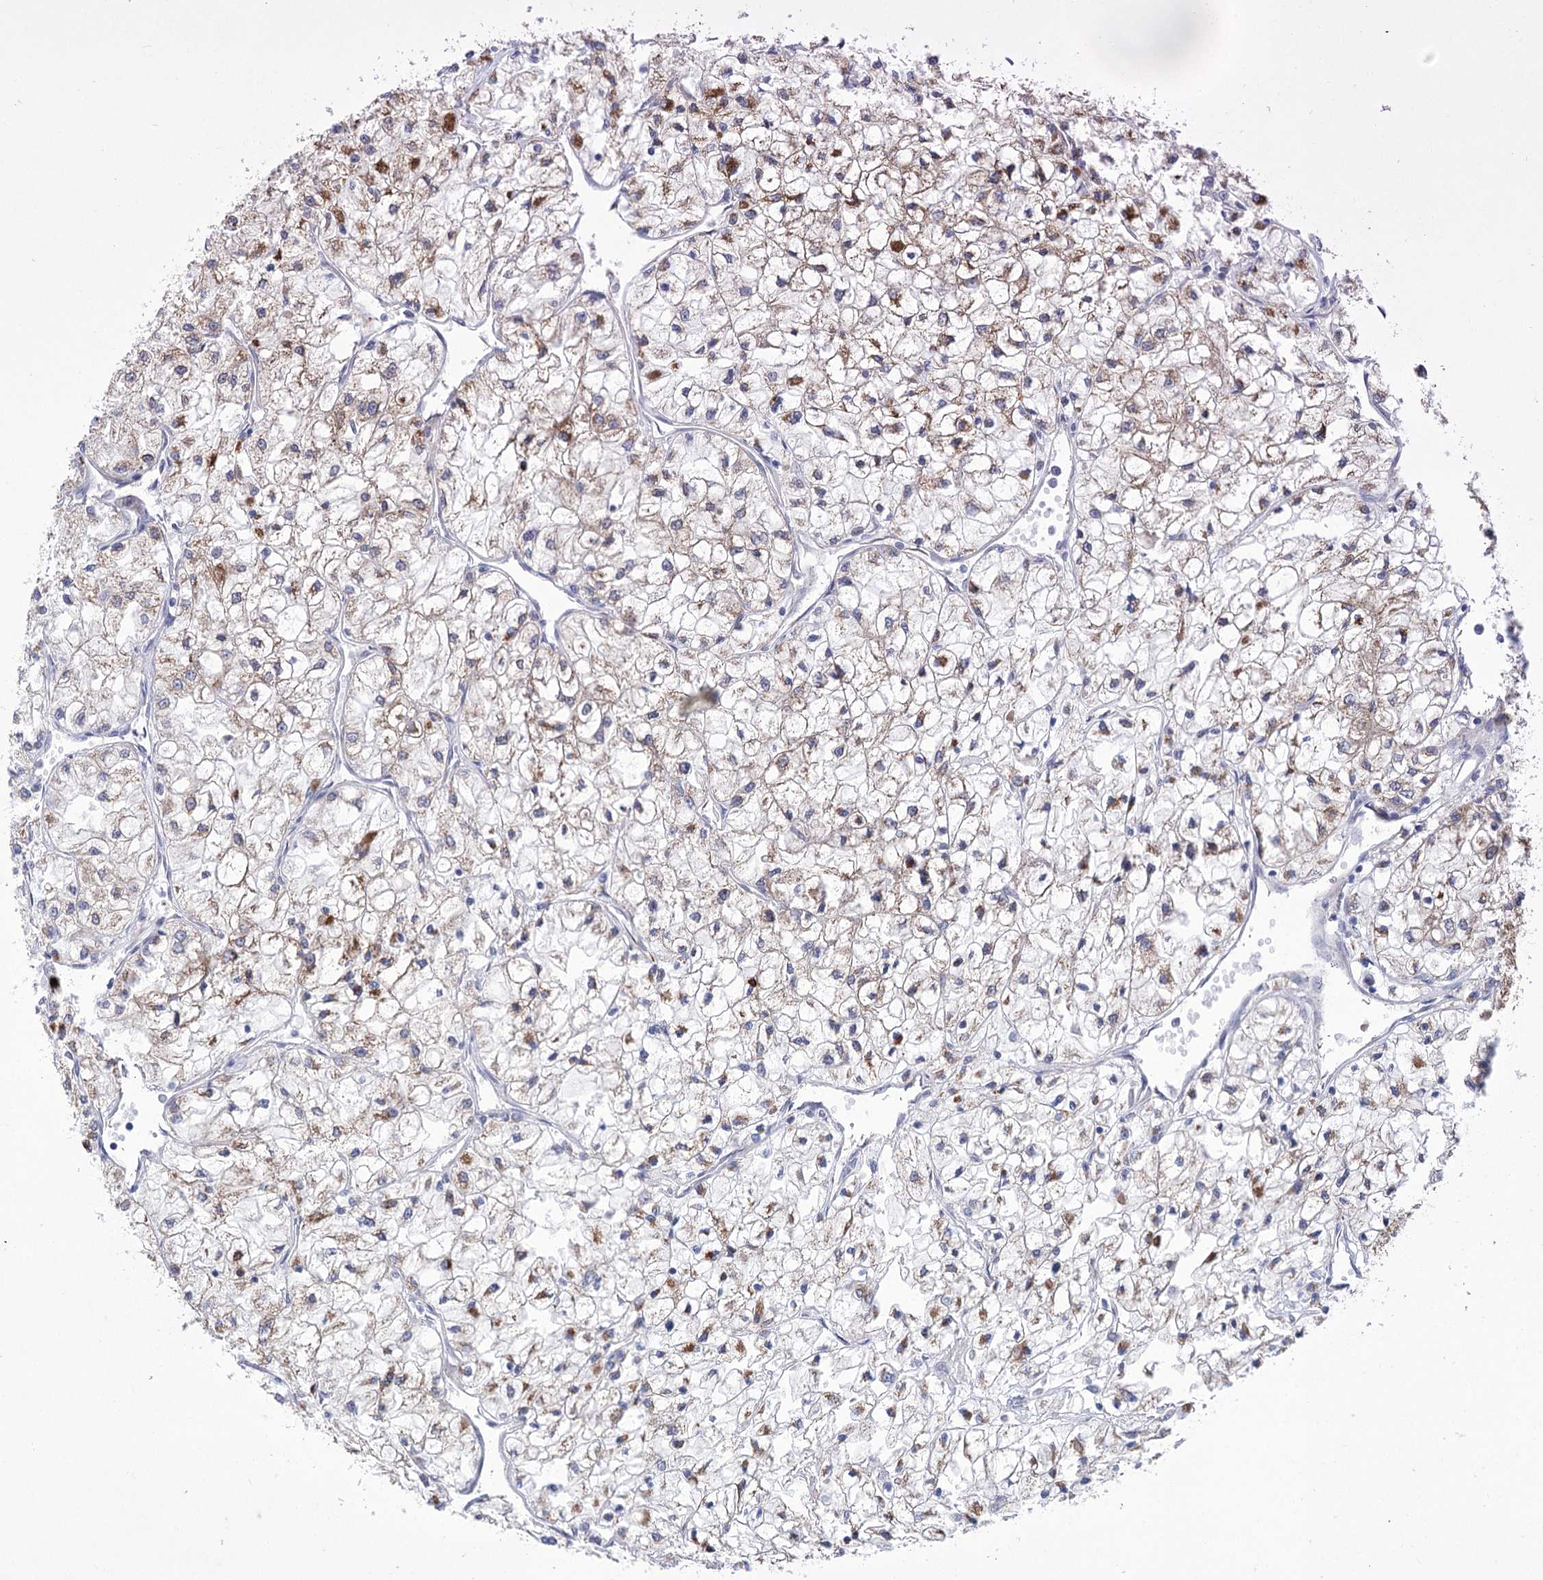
{"staining": {"intensity": "moderate", "quantity": "25%-75%", "location": "cytoplasmic/membranous"}, "tissue": "renal cancer", "cell_type": "Tumor cells", "image_type": "cancer", "snomed": [{"axis": "morphology", "description": "Adenocarcinoma, NOS"}, {"axis": "topography", "description": "Kidney"}], "caption": "An immunohistochemistry micrograph of tumor tissue is shown. Protein staining in brown shows moderate cytoplasmic/membranous positivity in renal cancer within tumor cells. (DAB IHC with brightfield microscopy, high magnification).", "gene": "ECHDC3", "patient": {"sex": "male", "age": 80}}